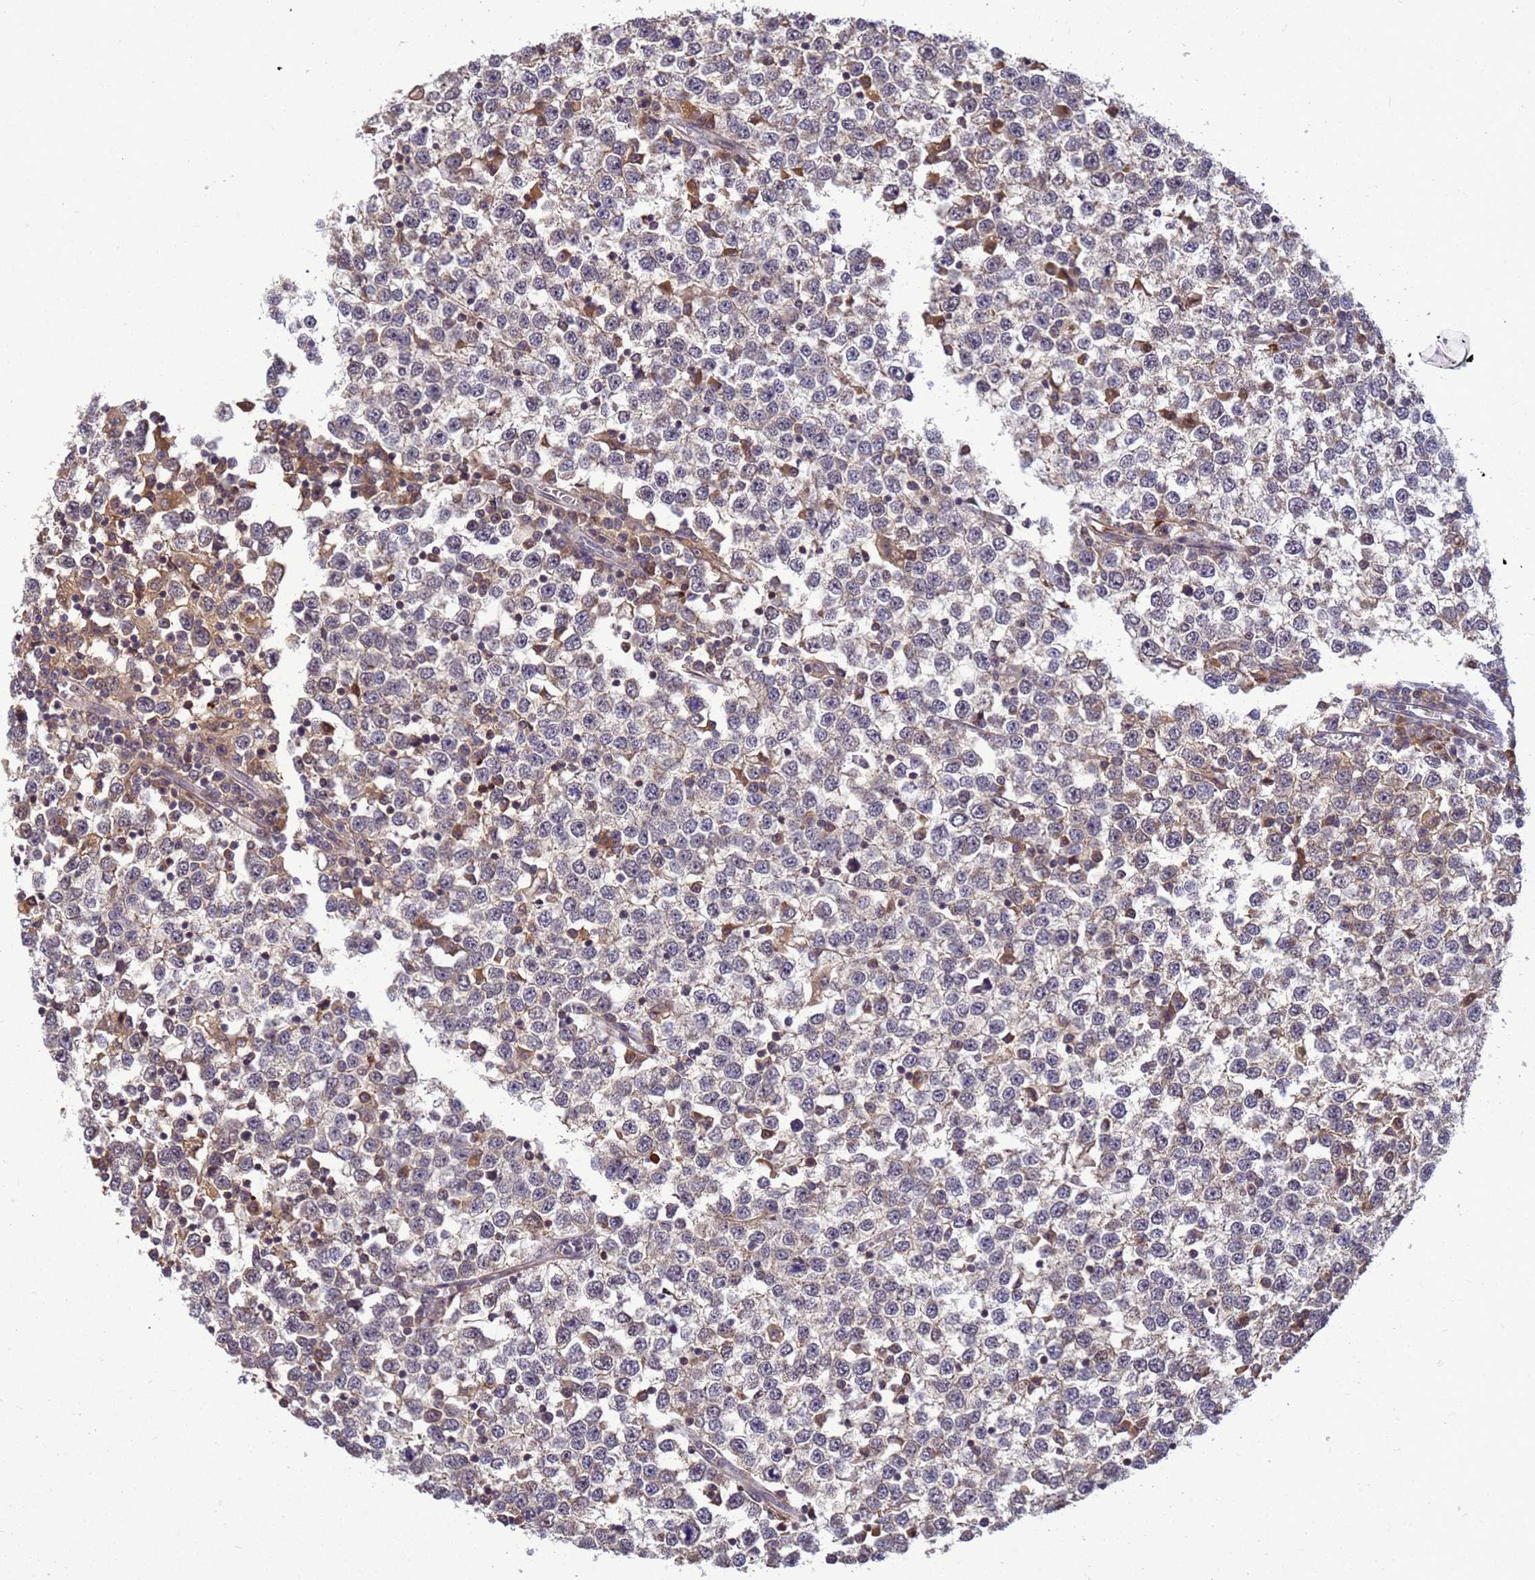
{"staining": {"intensity": "weak", "quantity": "25%-75%", "location": "cytoplasmic/membranous"}, "tissue": "testis cancer", "cell_type": "Tumor cells", "image_type": "cancer", "snomed": [{"axis": "morphology", "description": "Seminoma, NOS"}, {"axis": "topography", "description": "Testis"}], "caption": "Immunohistochemistry (IHC) image of neoplastic tissue: human testis seminoma stained using IHC exhibits low levels of weak protein expression localized specifically in the cytoplasmic/membranous of tumor cells, appearing as a cytoplasmic/membranous brown color.", "gene": "TMEM74B", "patient": {"sex": "male", "age": 65}}